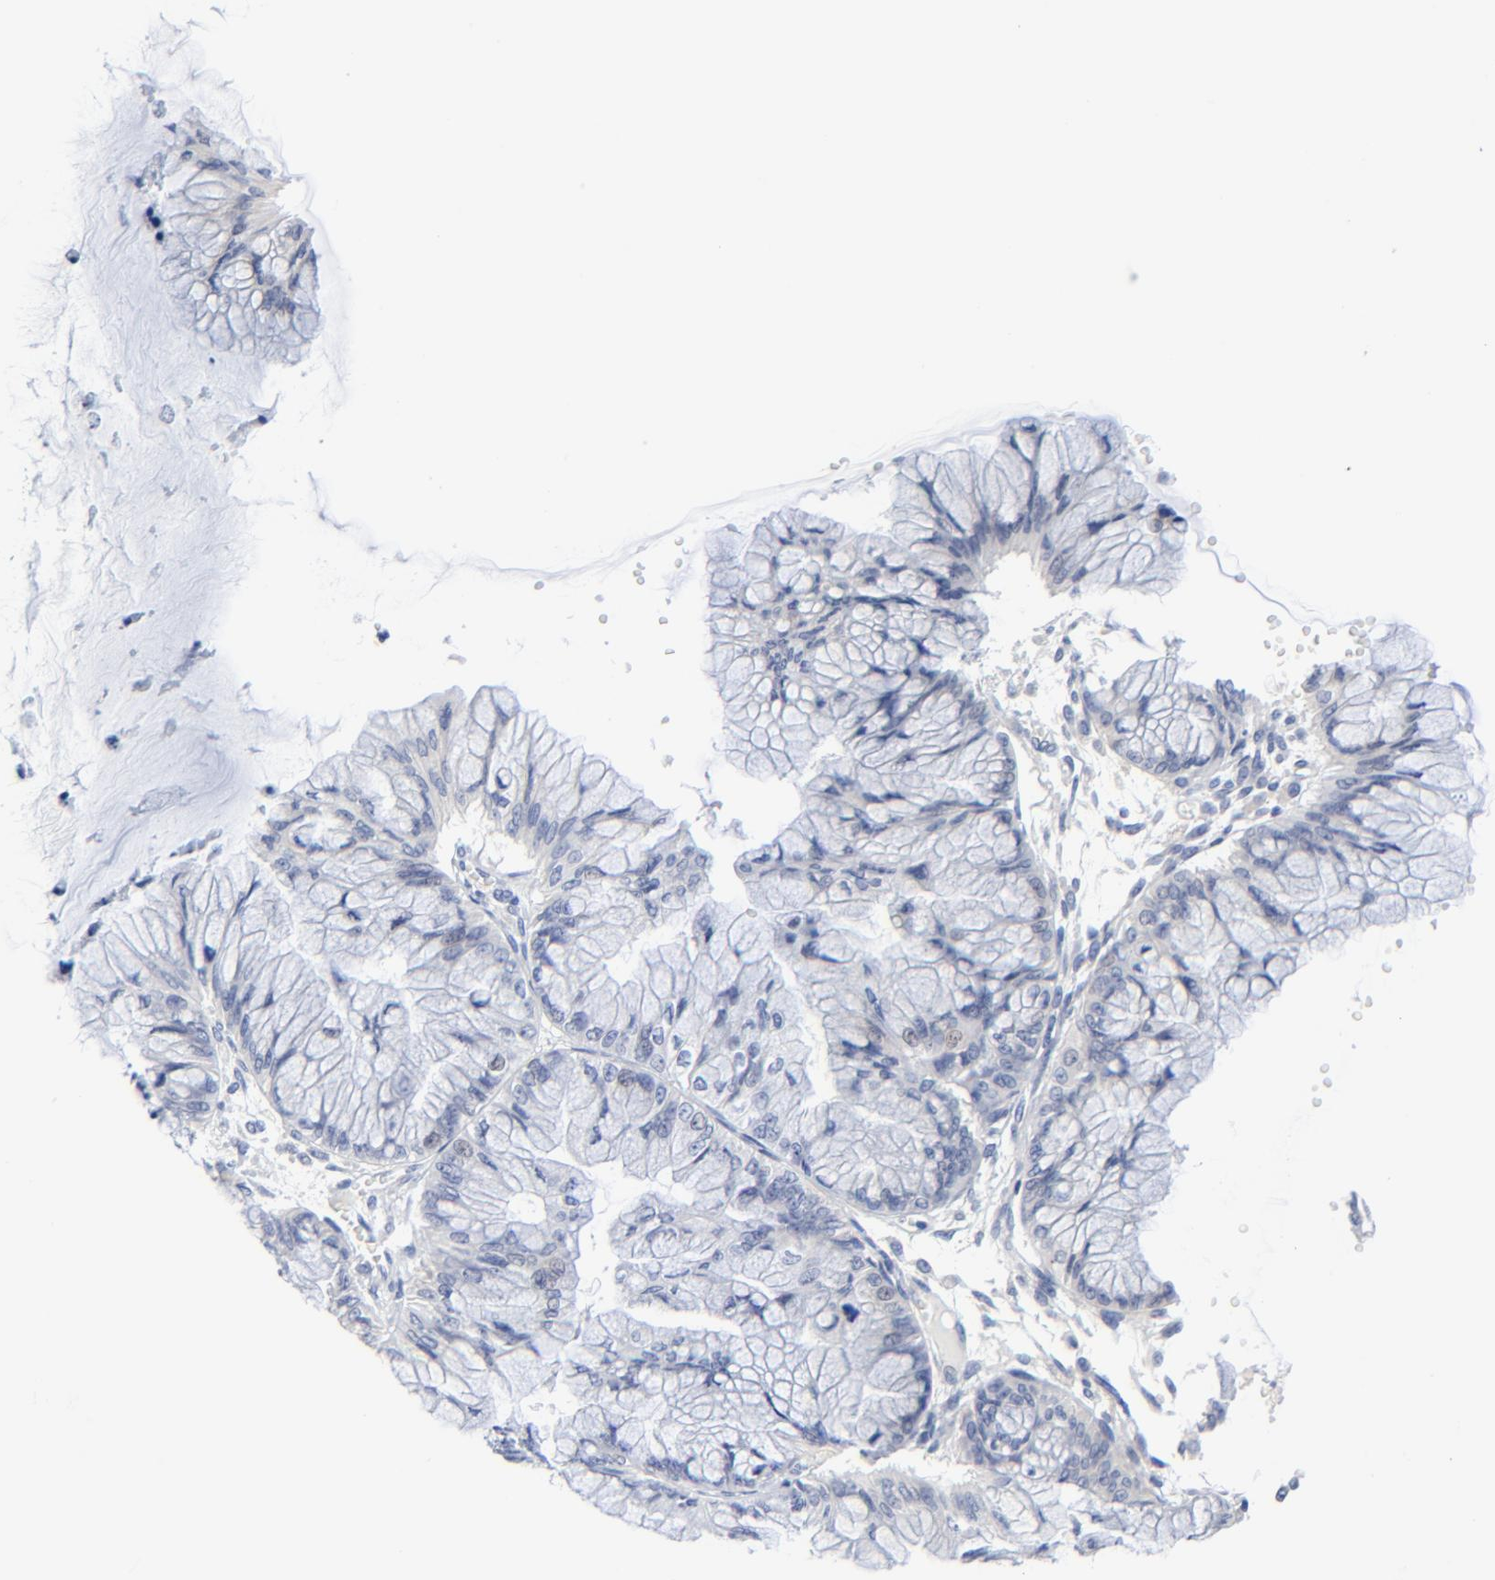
{"staining": {"intensity": "negative", "quantity": "none", "location": "none"}, "tissue": "ovarian cancer", "cell_type": "Tumor cells", "image_type": "cancer", "snomed": [{"axis": "morphology", "description": "Cystadenocarcinoma, mucinous, NOS"}, {"axis": "topography", "description": "Ovary"}], "caption": "This is an immunohistochemistry (IHC) histopathology image of ovarian cancer. There is no expression in tumor cells.", "gene": "DHRSX", "patient": {"sex": "female", "age": 63}}